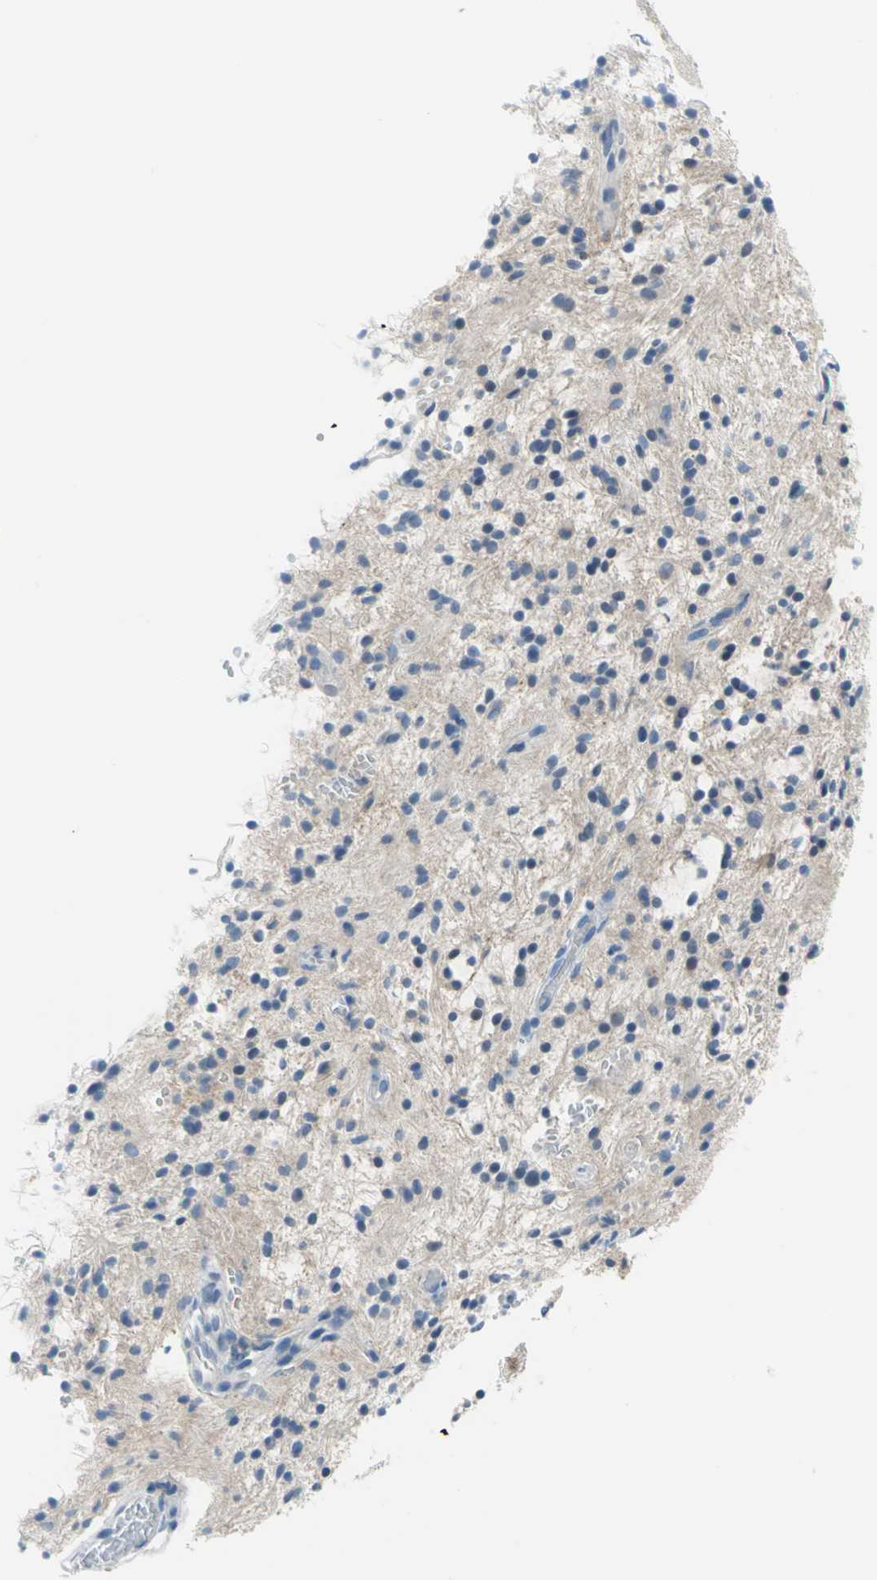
{"staining": {"intensity": "negative", "quantity": "none", "location": "none"}, "tissue": "glioma", "cell_type": "Tumor cells", "image_type": "cancer", "snomed": [{"axis": "morphology", "description": "Glioma, malignant, NOS"}, {"axis": "topography", "description": "Cerebellum"}], "caption": "Tumor cells are negative for brown protein staining in glioma.", "gene": "MUC4", "patient": {"sex": "female", "age": 10}}